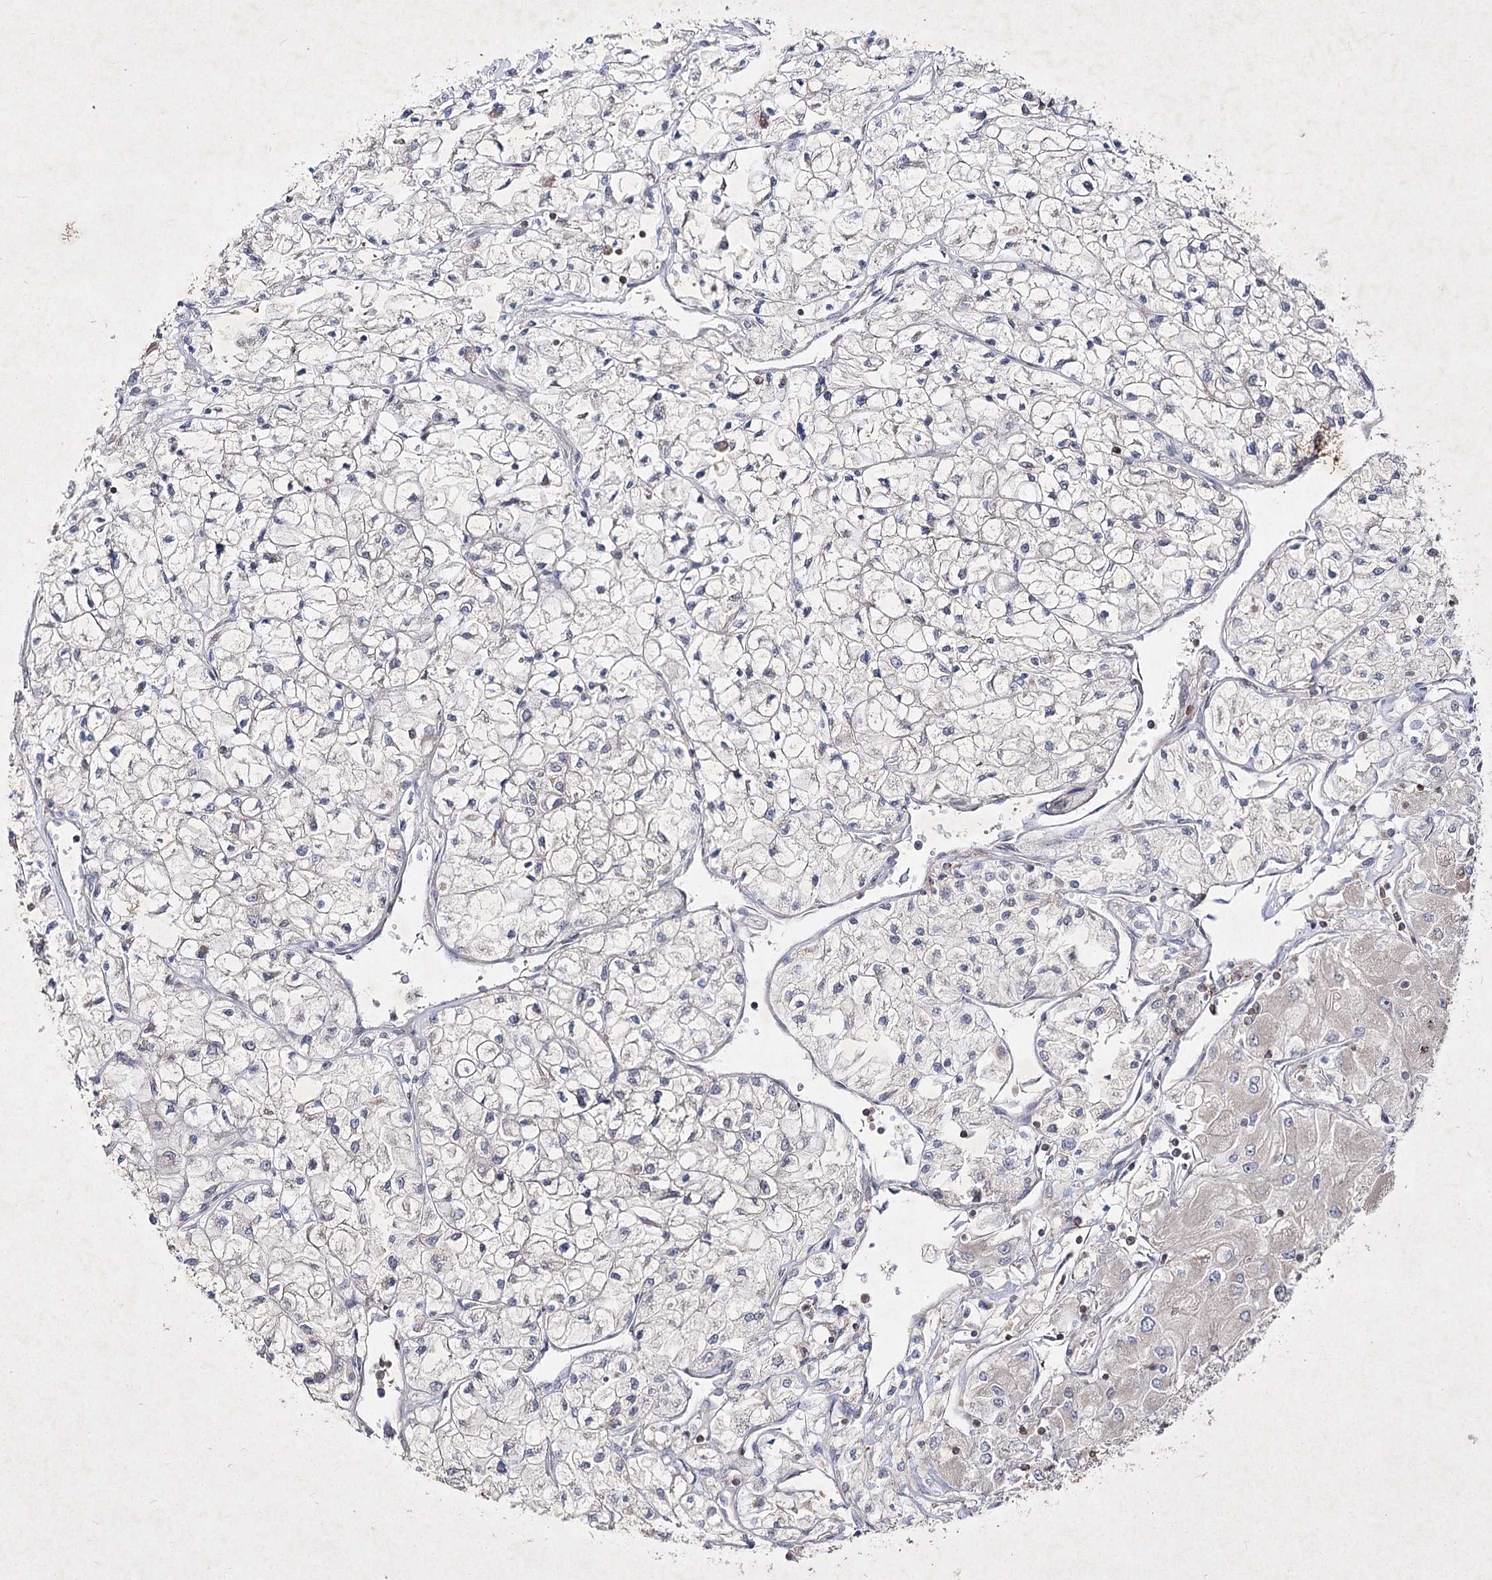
{"staining": {"intensity": "negative", "quantity": "none", "location": "none"}, "tissue": "renal cancer", "cell_type": "Tumor cells", "image_type": "cancer", "snomed": [{"axis": "morphology", "description": "Adenocarcinoma, NOS"}, {"axis": "topography", "description": "Kidney"}], "caption": "Renal adenocarcinoma stained for a protein using immunohistochemistry (IHC) displays no staining tumor cells.", "gene": "CIB2", "patient": {"sex": "male", "age": 80}}